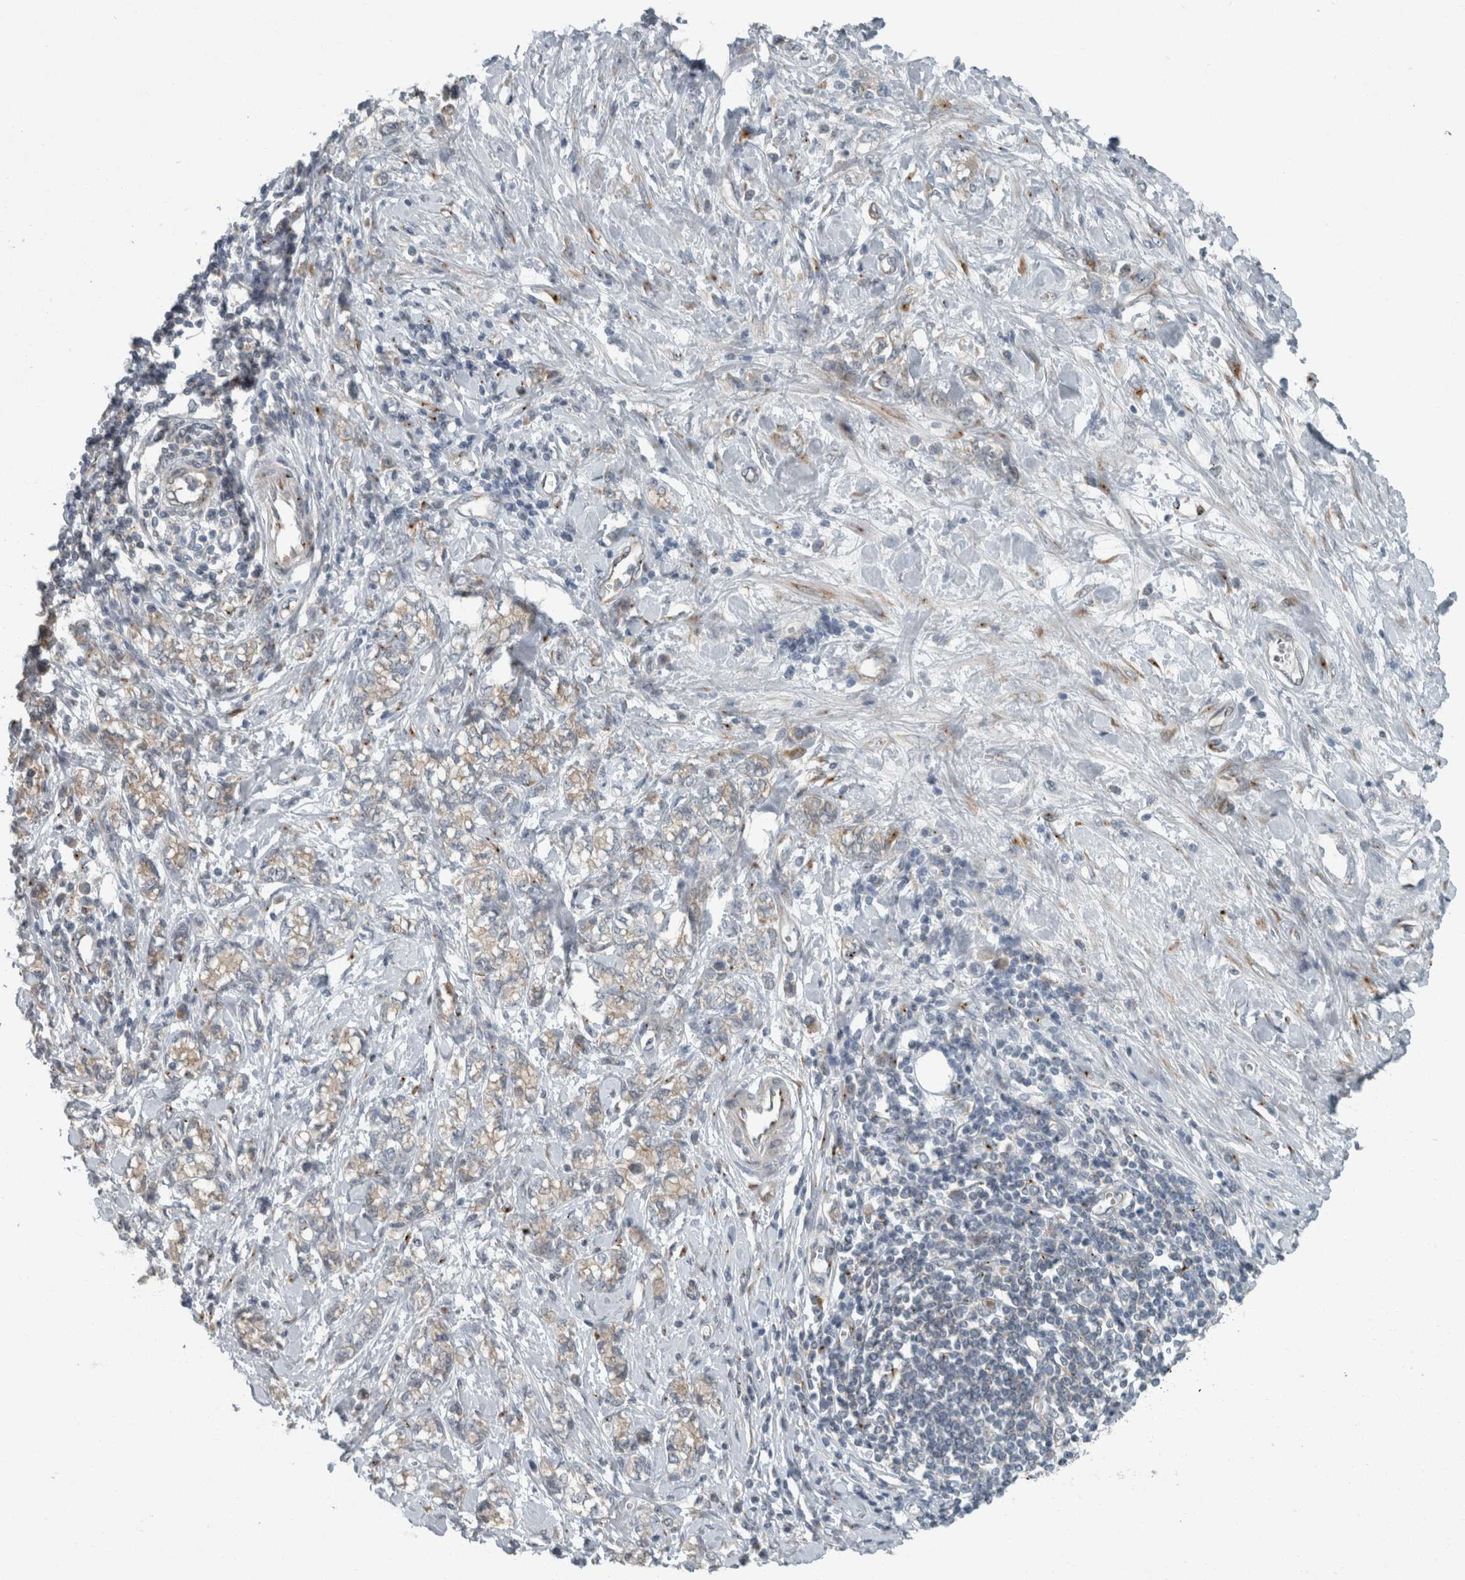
{"staining": {"intensity": "weak", "quantity": "<25%", "location": "cytoplasmic/membranous"}, "tissue": "stomach cancer", "cell_type": "Tumor cells", "image_type": "cancer", "snomed": [{"axis": "morphology", "description": "Adenocarcinoma, NOS"}, {"axis": "topography", "description": "Stomach"}], "caption": "This is an IHC image of human stomach cancer. There is no expression in tumor cells.", "gene": "KIF1C", "patient": {"sex": "female", "age": 76}}